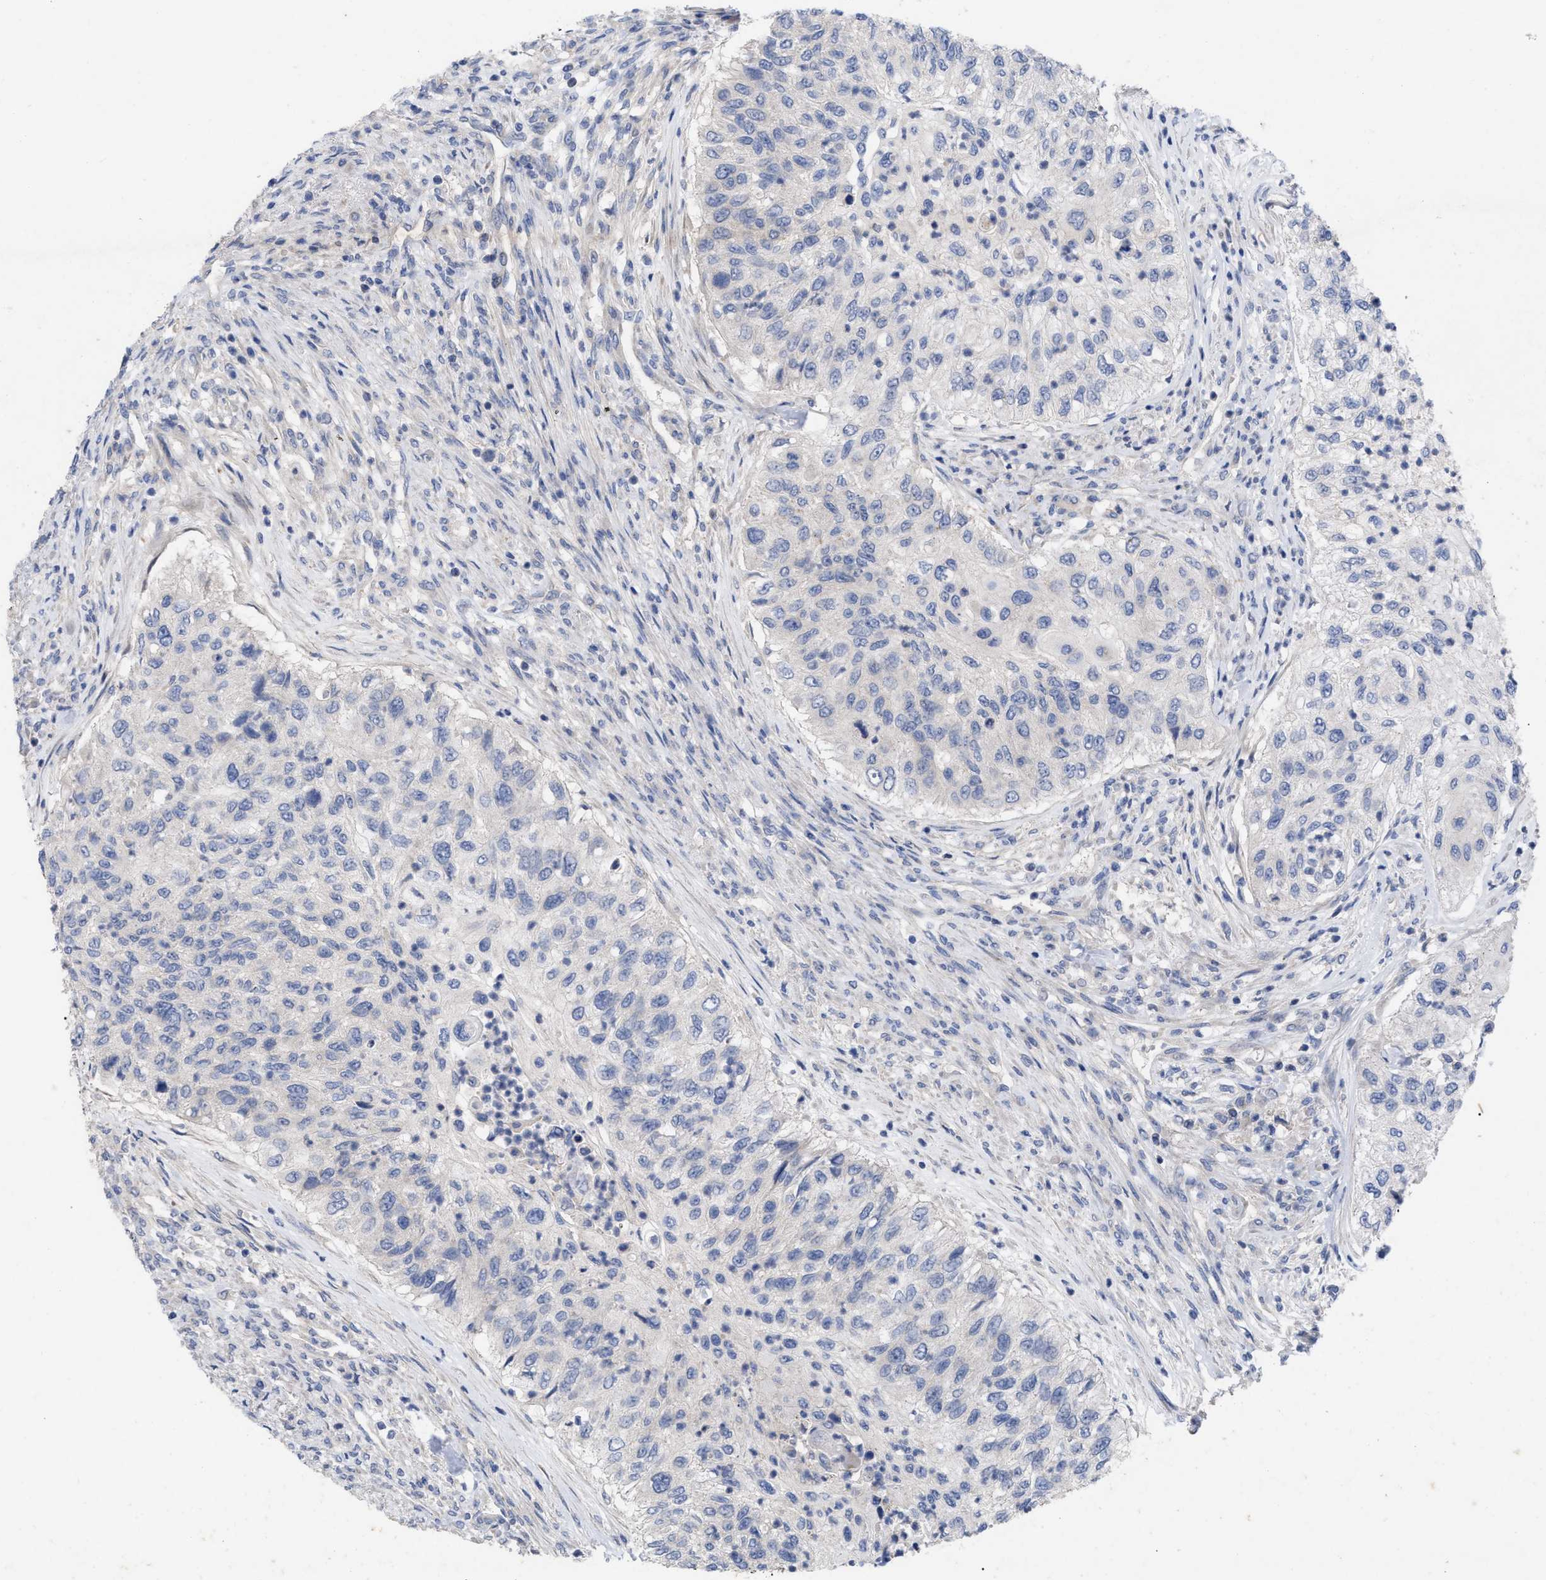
{"staining": {"intensity": "negative", "quantity": "none", "location": "none"}, "tissue": "urothelial cancer", "cell_type": "Tumor cells", "image_type": "cancer", "snomed": [{"axis": "morphology", "description": "Urothelial carcinoma, High grade"}, {"axis": "topography", "description": "Urinary bladder"}], "caption": "A histopathology image of urothelial carcinoma (high-grade) stained for a protein shows no brown staining in tumor cells.", "gene": "VIP", "patient": {"sex": "female", "age": 60}}